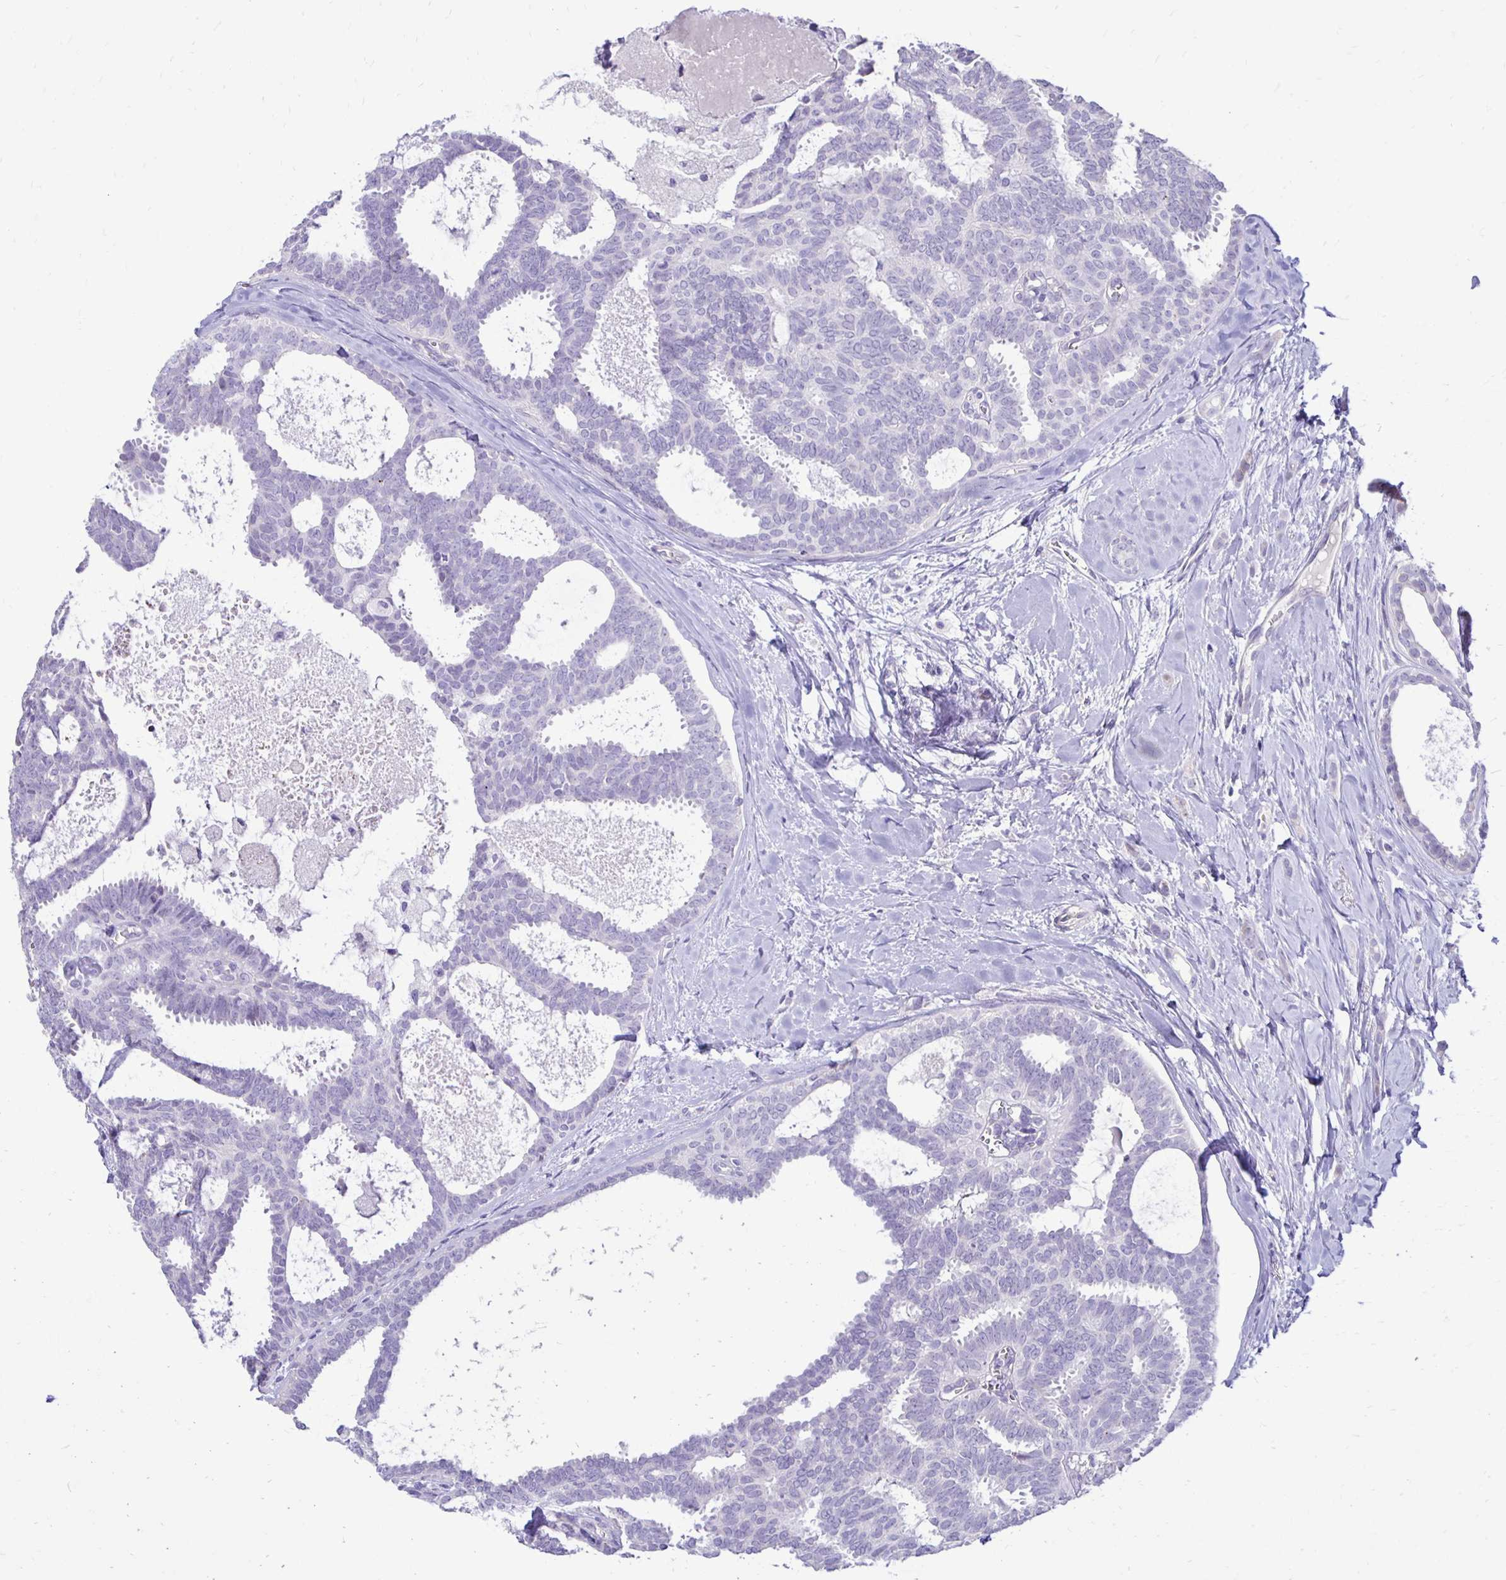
{"staining": {"intensity": "negative", "quantity": "none", "location": "none"}, "tissue": "breast cancer", "cell_type": "Tumor cells", "image_type": "cancer", "snomed": [{"axis": "morphology", "description": "Intraductal carcinoma, in situ"}, {"axis": "morphology", "description": "Duct carcinoma"}, {"axis": "morphology", "description": "Lobular carcinoma, in situ"}, {"axis": "topography", "description": "Breast"}], "caption": "This is an immunohistochemistry (IHC) histopathology image of human breast cancer (intraductal carcinoma). There is no positivity in tumor cells.", "gene": "GAS2", "patient": {"sex": "female", "age": 44}}